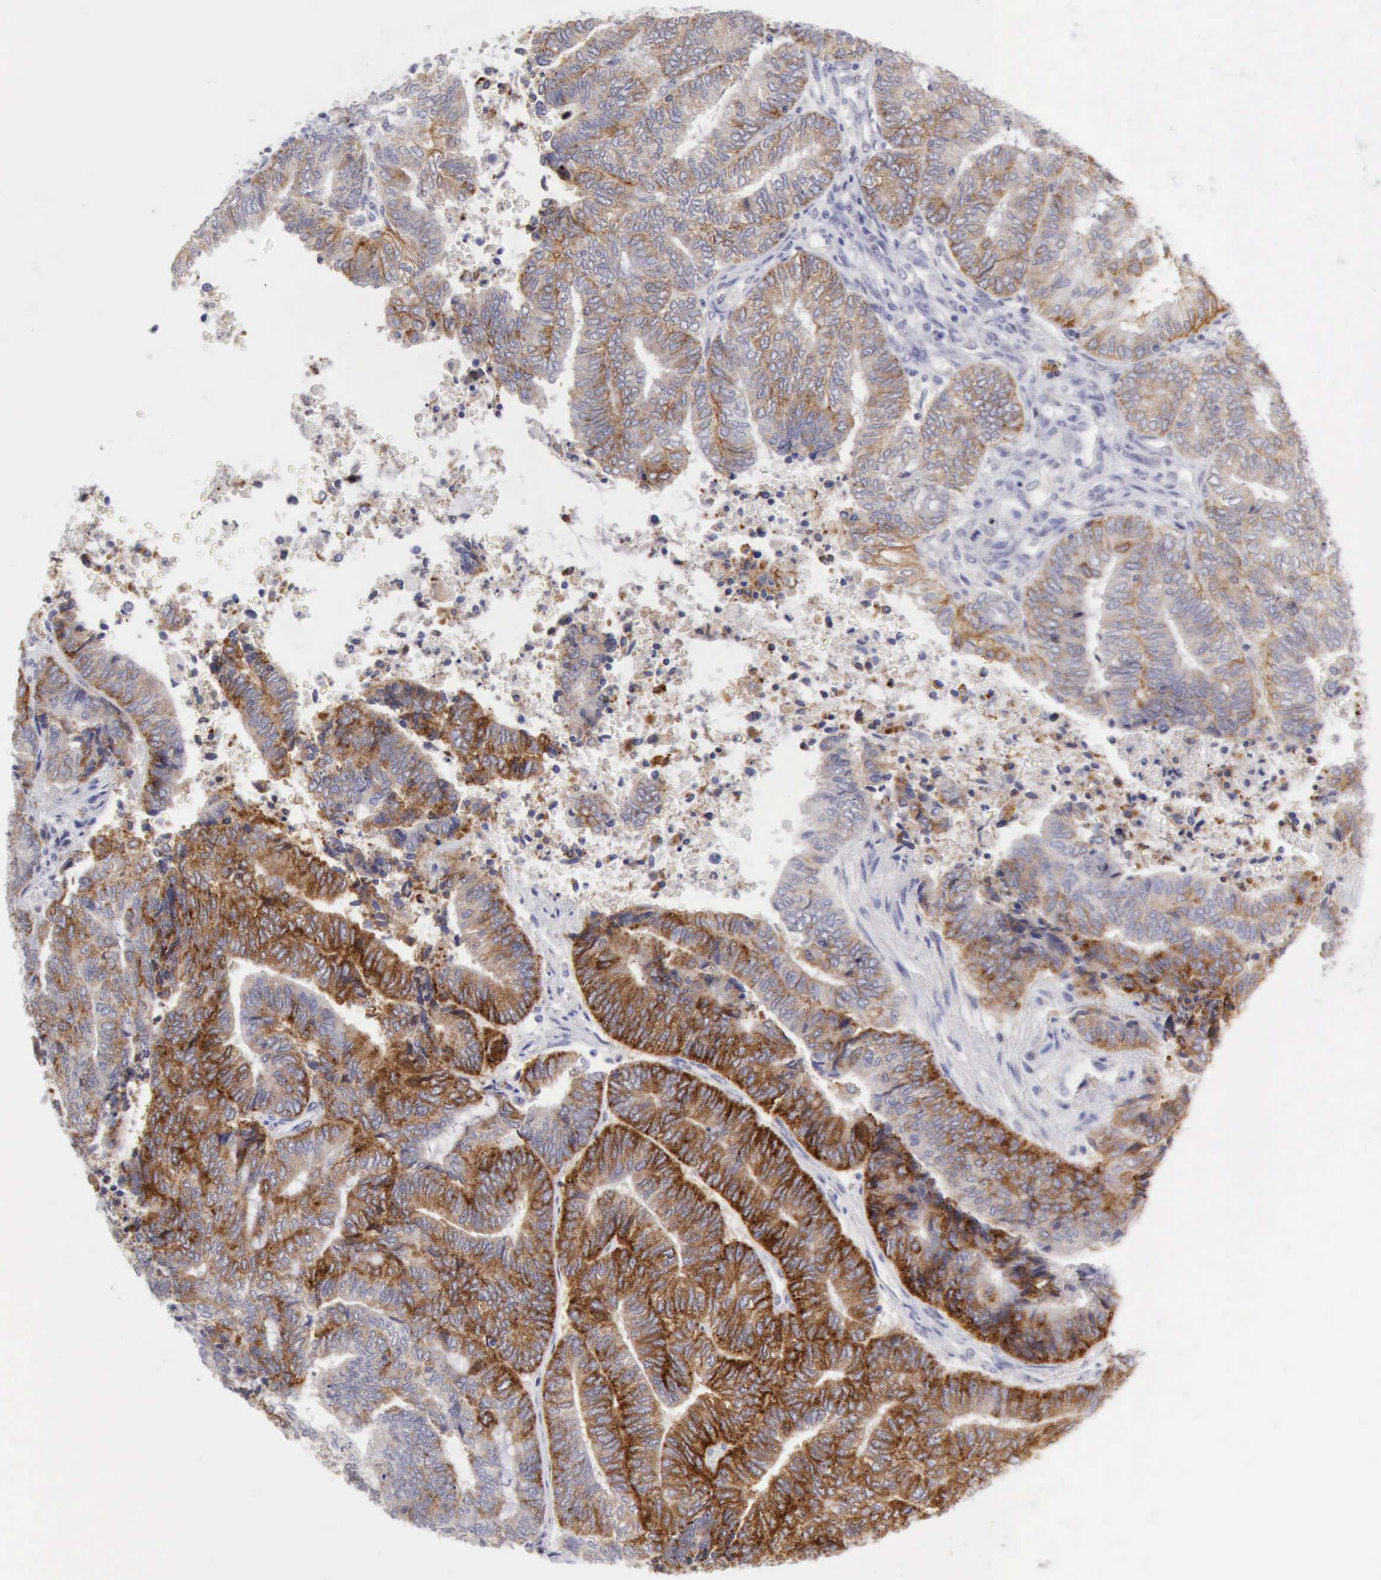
{"staining": {"intensity": "moderate", "quantity": ">75%", "location": "cytoplasmic/membranous"}, "tissue": "endometrial cancer", "cell_type": "Tumor cells", "image_type": "cancer", "snomed": [{"axis": "morphology", "description": "Adenocarcinoma, NOS"}, {"axis": "topography", "description": "Uterus"}, {"axis": "topography", "description": "Endometrium"}], "caption": "Human endometrial adenocarcinoma stained with a protein marker displays moderate staining in tumor cells.", "gene": "TFRC", "patient": {"sex": "female", "age": 70}}